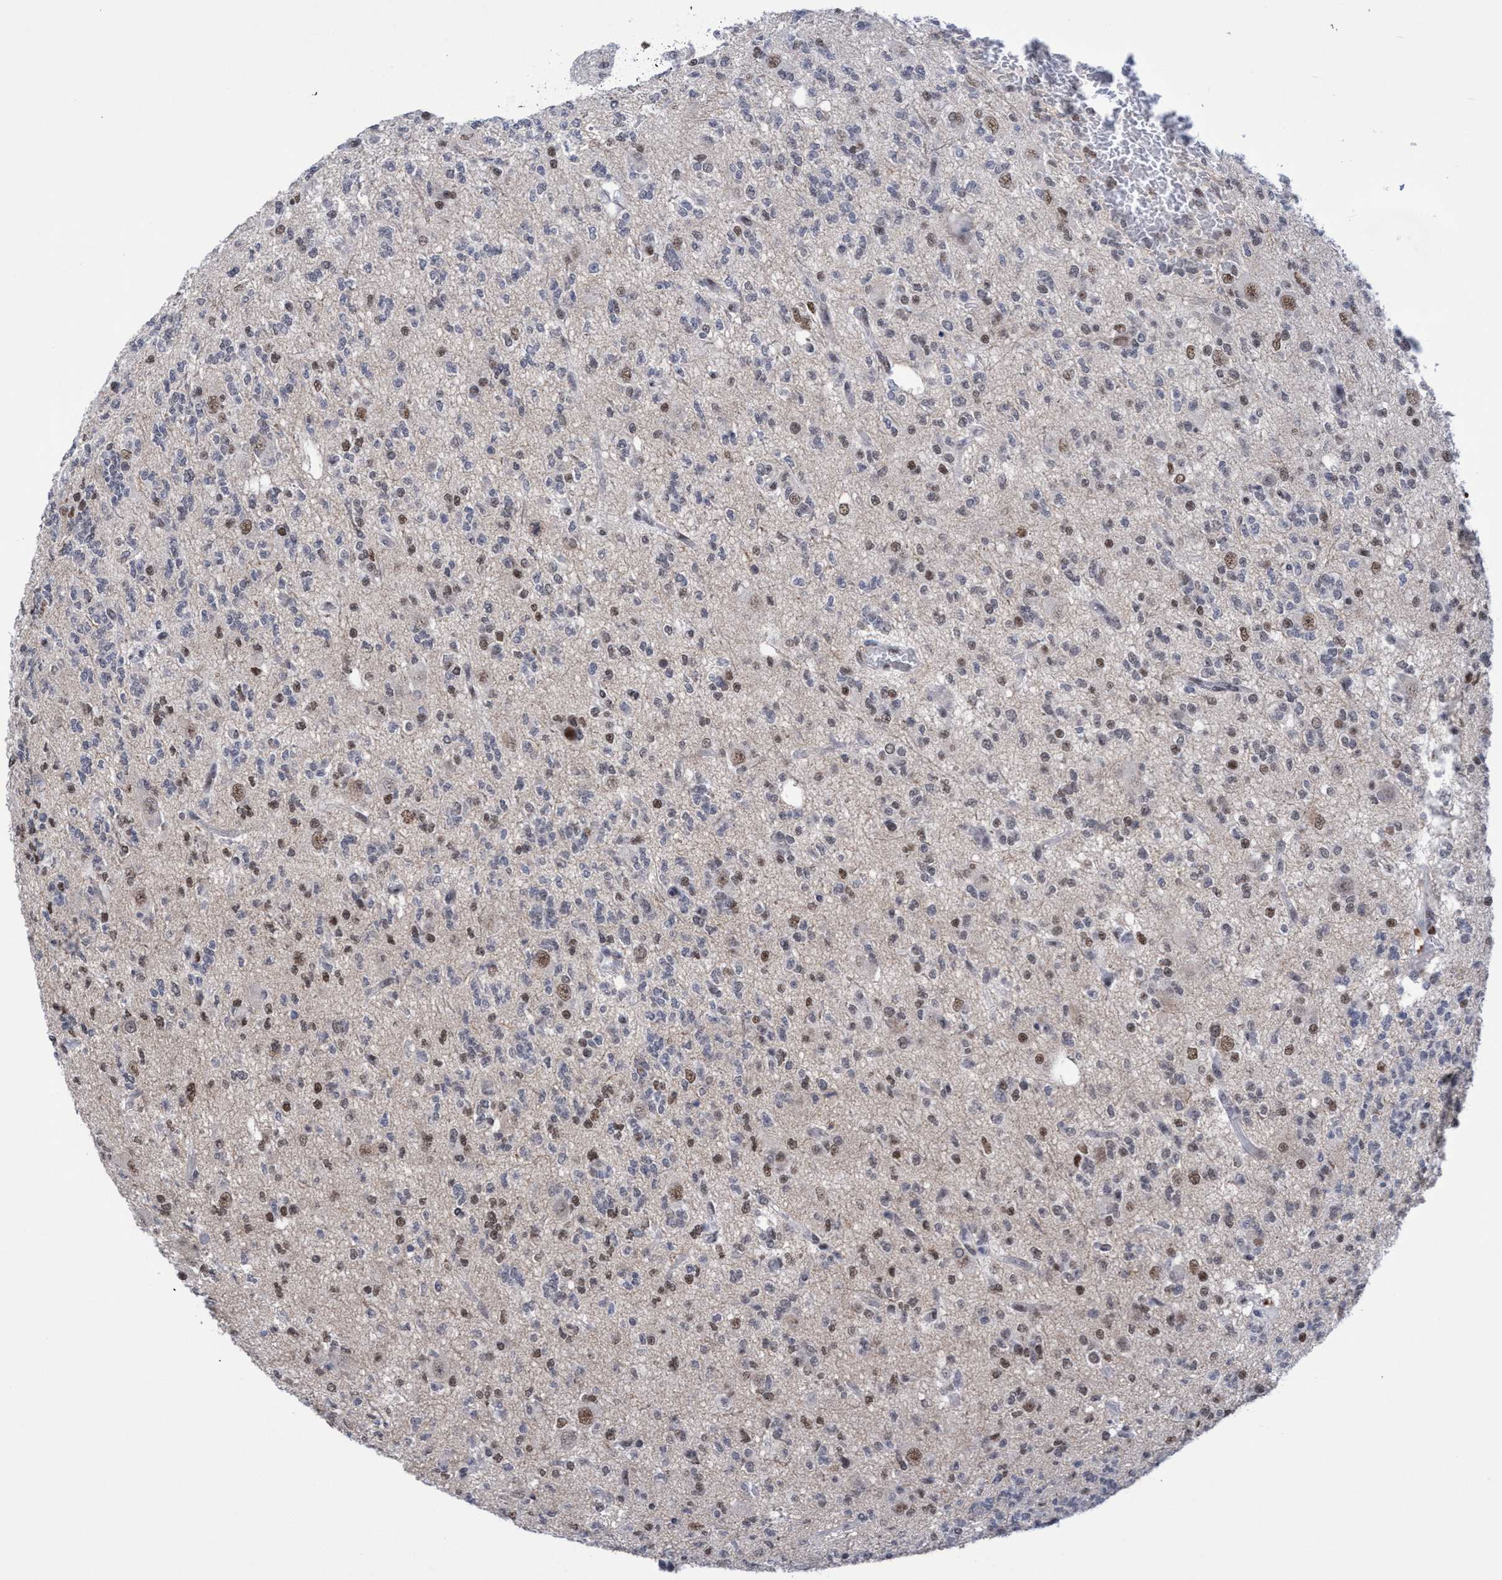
{"staining": {"intensity": "moderate", "quantity": "25%-75%", "location": "nuclear"}, "tissue": "glioma", "cell_type": "Tumor cells", "image_type": "cancer", "snomed": [{"axis": "morphology", "description": "Glioma, malignant, Low grade"}, {"axis": "topography", "description": "Brain"}], "caption": "An immunohistochemistry (IHC) micrograph of tumor tissue is shown. Protein staining in brown highlights moderate nuclear positivity in glioma within tumor cells. Immunohistochemistry stains the protein in brown and the nuclei are stained blue.", "gene": "C9orf78", "patient": {"sex": "male", "age": 38}}